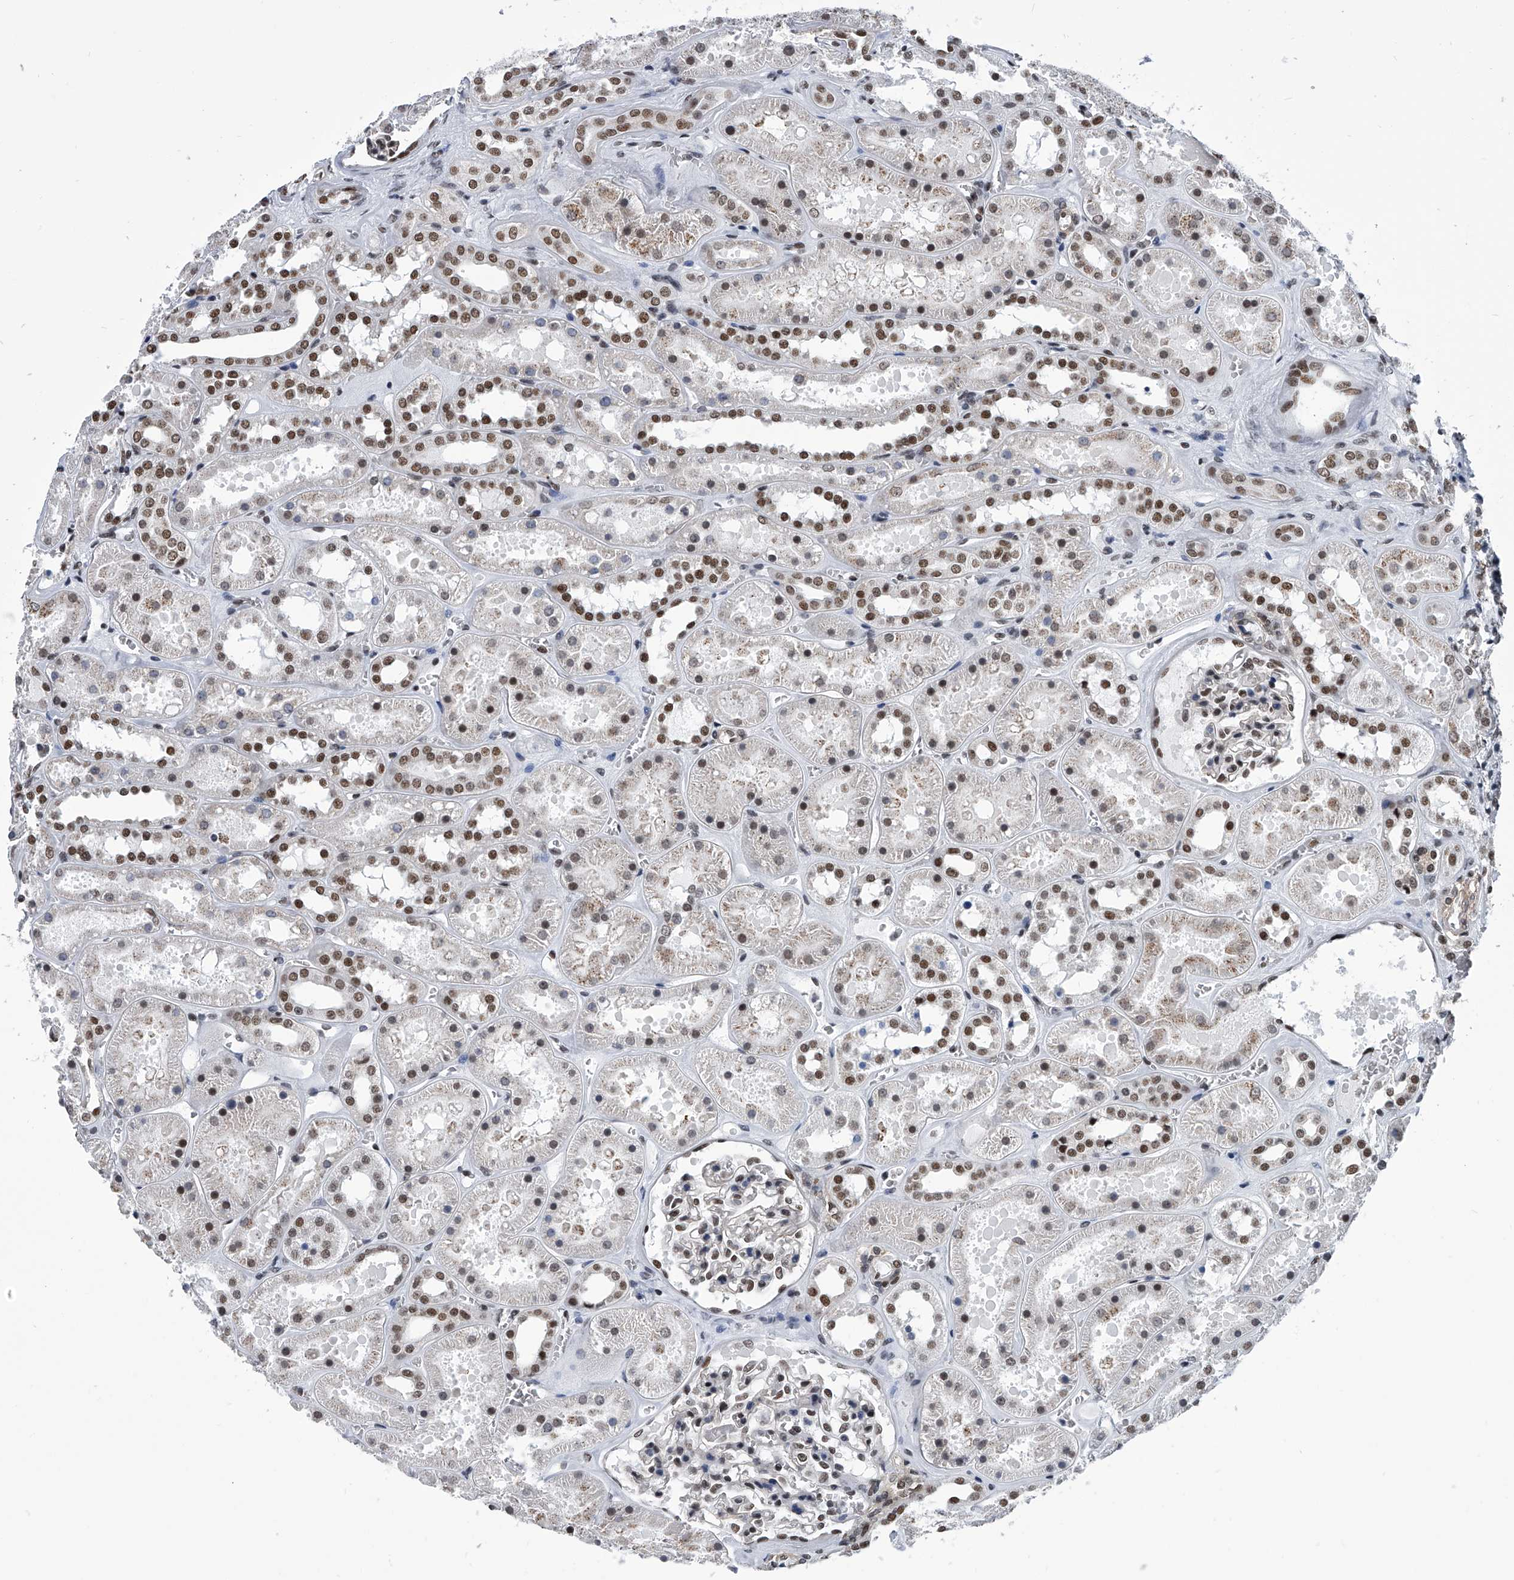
{"staining": {"intensity": "moderate", "quantity": "25%-75%", "location": "nuclear"}, "tissue": "kidney", "cell_type": "Cells in glomeruli", "image_type": "normal", "snomed": [{"axis": "morphology", "description": "Normal tissue, NOS"}, {"axis": "topography", "description": "Kidney"}], "caption": "Protein staining demonstrates moderate nuclear staining in about 25%-75% of cells in glomeruli in benign kidney. (IHC, brightfield microscopy, high magnification).", "gene": "SIM2", "patient": {"sex": "female", "age": 41}}